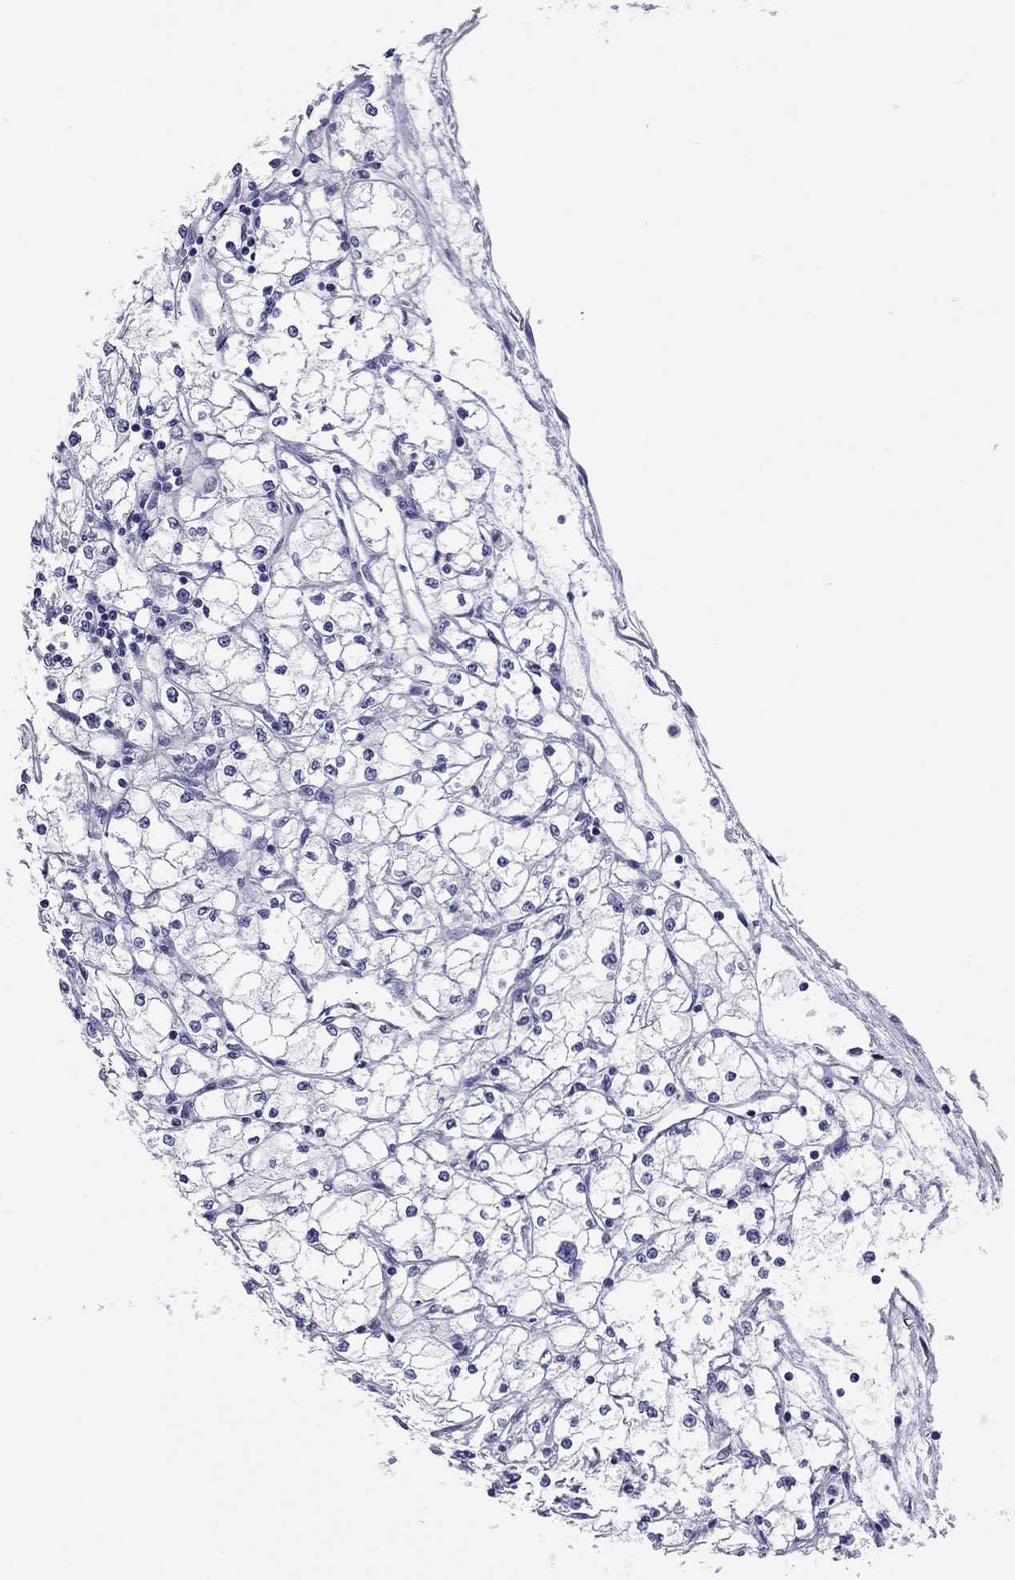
{"staining": {"intensity": "negative", "quantity": "none", "location": "none"}, "tissue": "renal cancer", "cell_type": "Tumor cells", "image_type": "cancer", "snomed": [{"axis": "morphology", "description": "Adenocarcinoma, NOS"}, {"axis": "topography", "description": "Kidney"}], "caption": "This histopathology image is of renal cancer stained with IHC to label a protein in brown with the nuclei are counter-stained blue. There is no staining in tumor cells.", "gene": "ARMC12", "patient": {"sex": "male", "age": 67}}